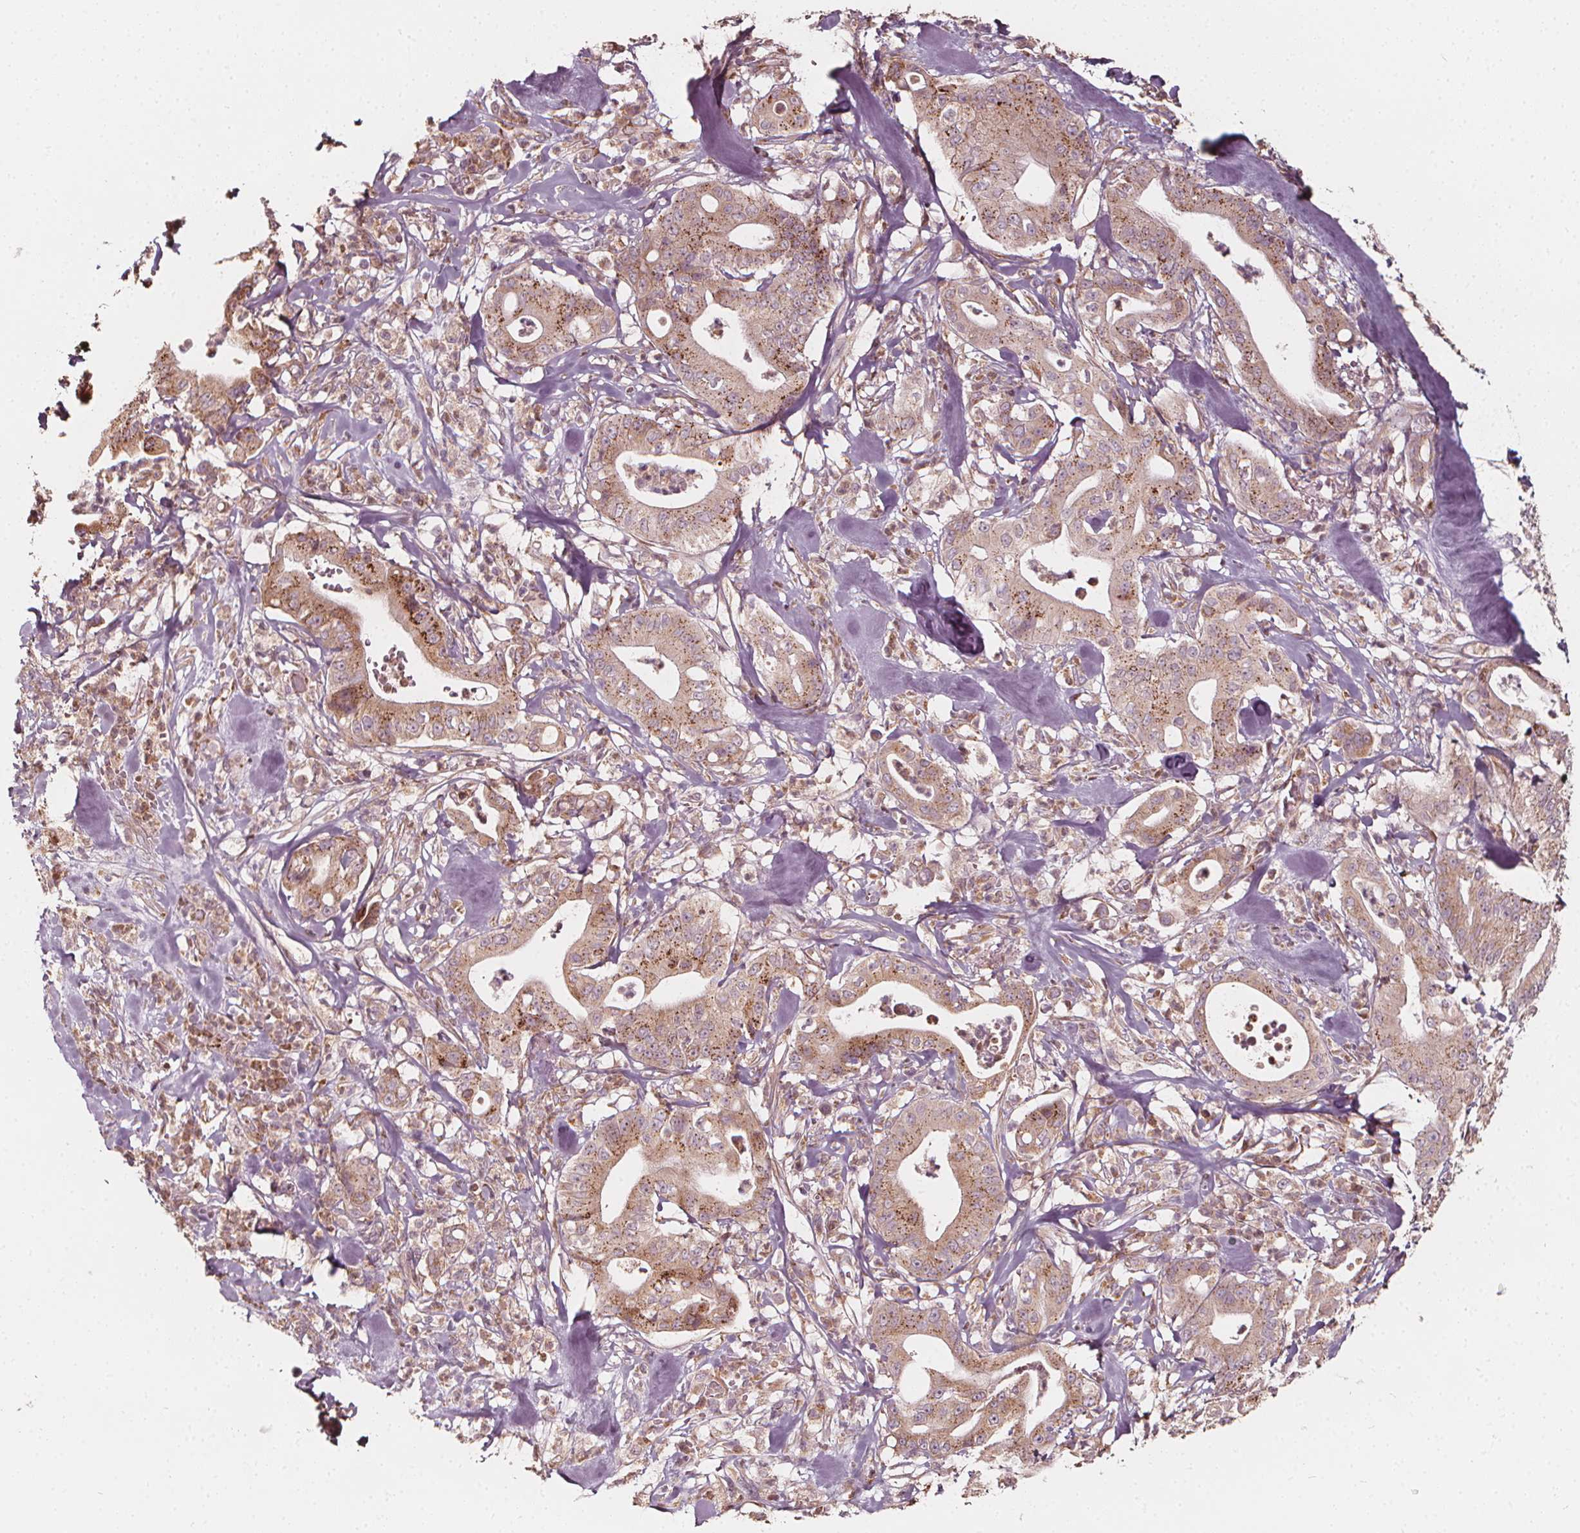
{"staining": {"intensity": "moderate", "quantity": ">75%", "location": "cytoplasmic/membranous"}, "tissue": "pancreatic cancer", "cell_type": "Tumor cells", "image_type": "cancer", "snomed": [{"axis": "morphology", "description": "Adenocarcinoma, NOS"}, {"axis": "topography", "description": "Pancreas"}], "caption": "IHC (DAB) staining of human pancreatic cancer demonstrates moderate cytoplasmic/membranous protein positivity in about >75% of tumor cells. The staining was performed using DAB (3,3'-diaminobenzidine), with brown indicating positive protein expression. Nuclei are stained blue with hematoxylin.", "gene": "NPC1L1", "patient": {"sex": "male", "age": 71}}